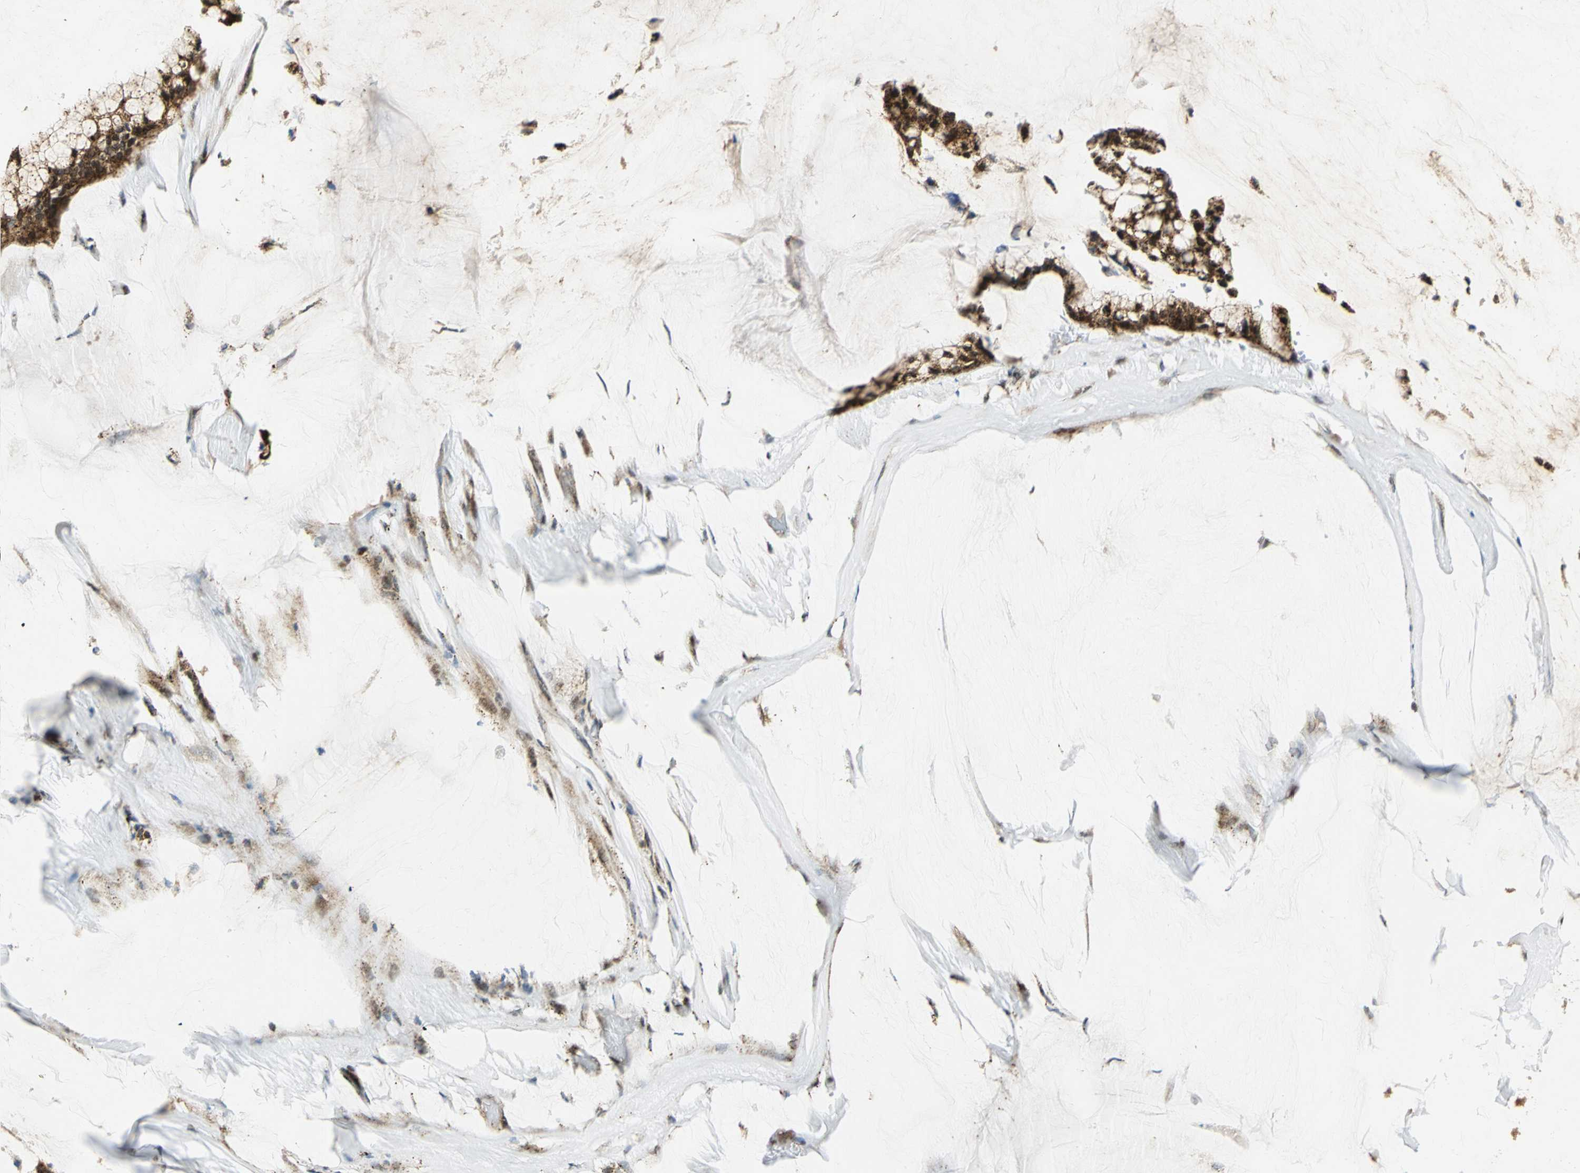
{"staining": {"intensity": "strong", "quantity": ">75%", "location": "cytoplasmic/membranous,nuclear"}, "tissue": "ovarian cancer", "cell_type": "Tumor cells", "image_type": "cancer", "snomed": [{"axis": "morphology", "description": "Cystadenocarcinoma, mucinous, NOS"}, {"axis": "topography", "description": "Ovary"}], "caption": "Protein staining of ovarian mucinous cystadenocarcinoma tissue demonstrates strong cytoplasmic/membranous and nuclear positivity in about >75% of tumor cells.", "gene": "ATP6V1A", "patient": {"sex": "female", "age": 39}}